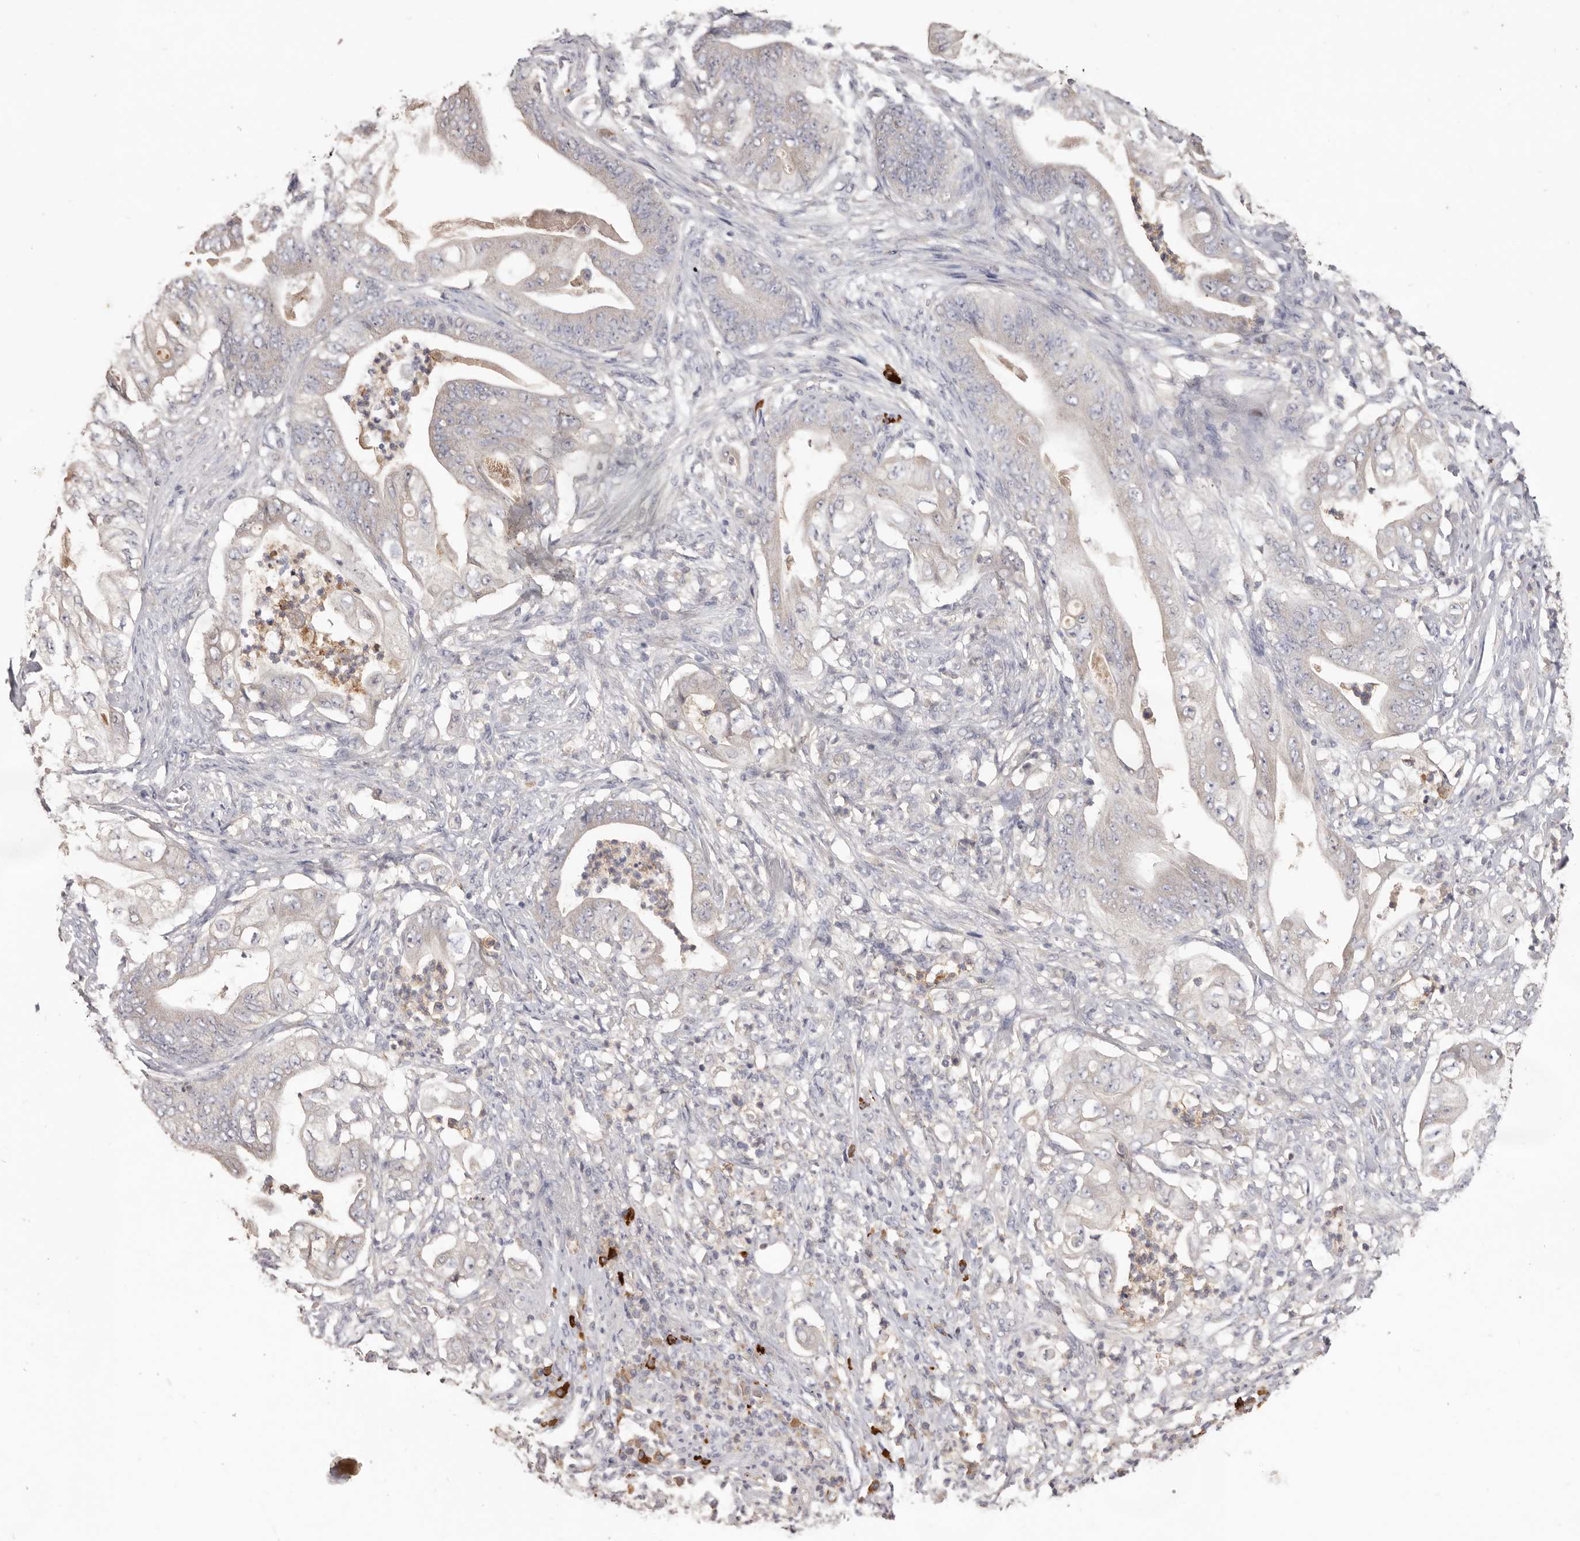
{"staining": {"intensity": "negative", "quantity": "none", "location": "none"}, "tissue": "stomach cancer", "cell_type": "Tumor cells", "image_type": "cancer", "snomed": [{"axis": "morphology", "description": "Adenocarcinoma, NOS"}, {"axis": "topography", "description": "Stomach"}], "caption": "This is an immunohistochemistry (IHC) image of stomach adenocarcinoma. There is no expression in tumor cells.", "gene": "HCAR2", "patient": {"sex": "female", "age": 73}}